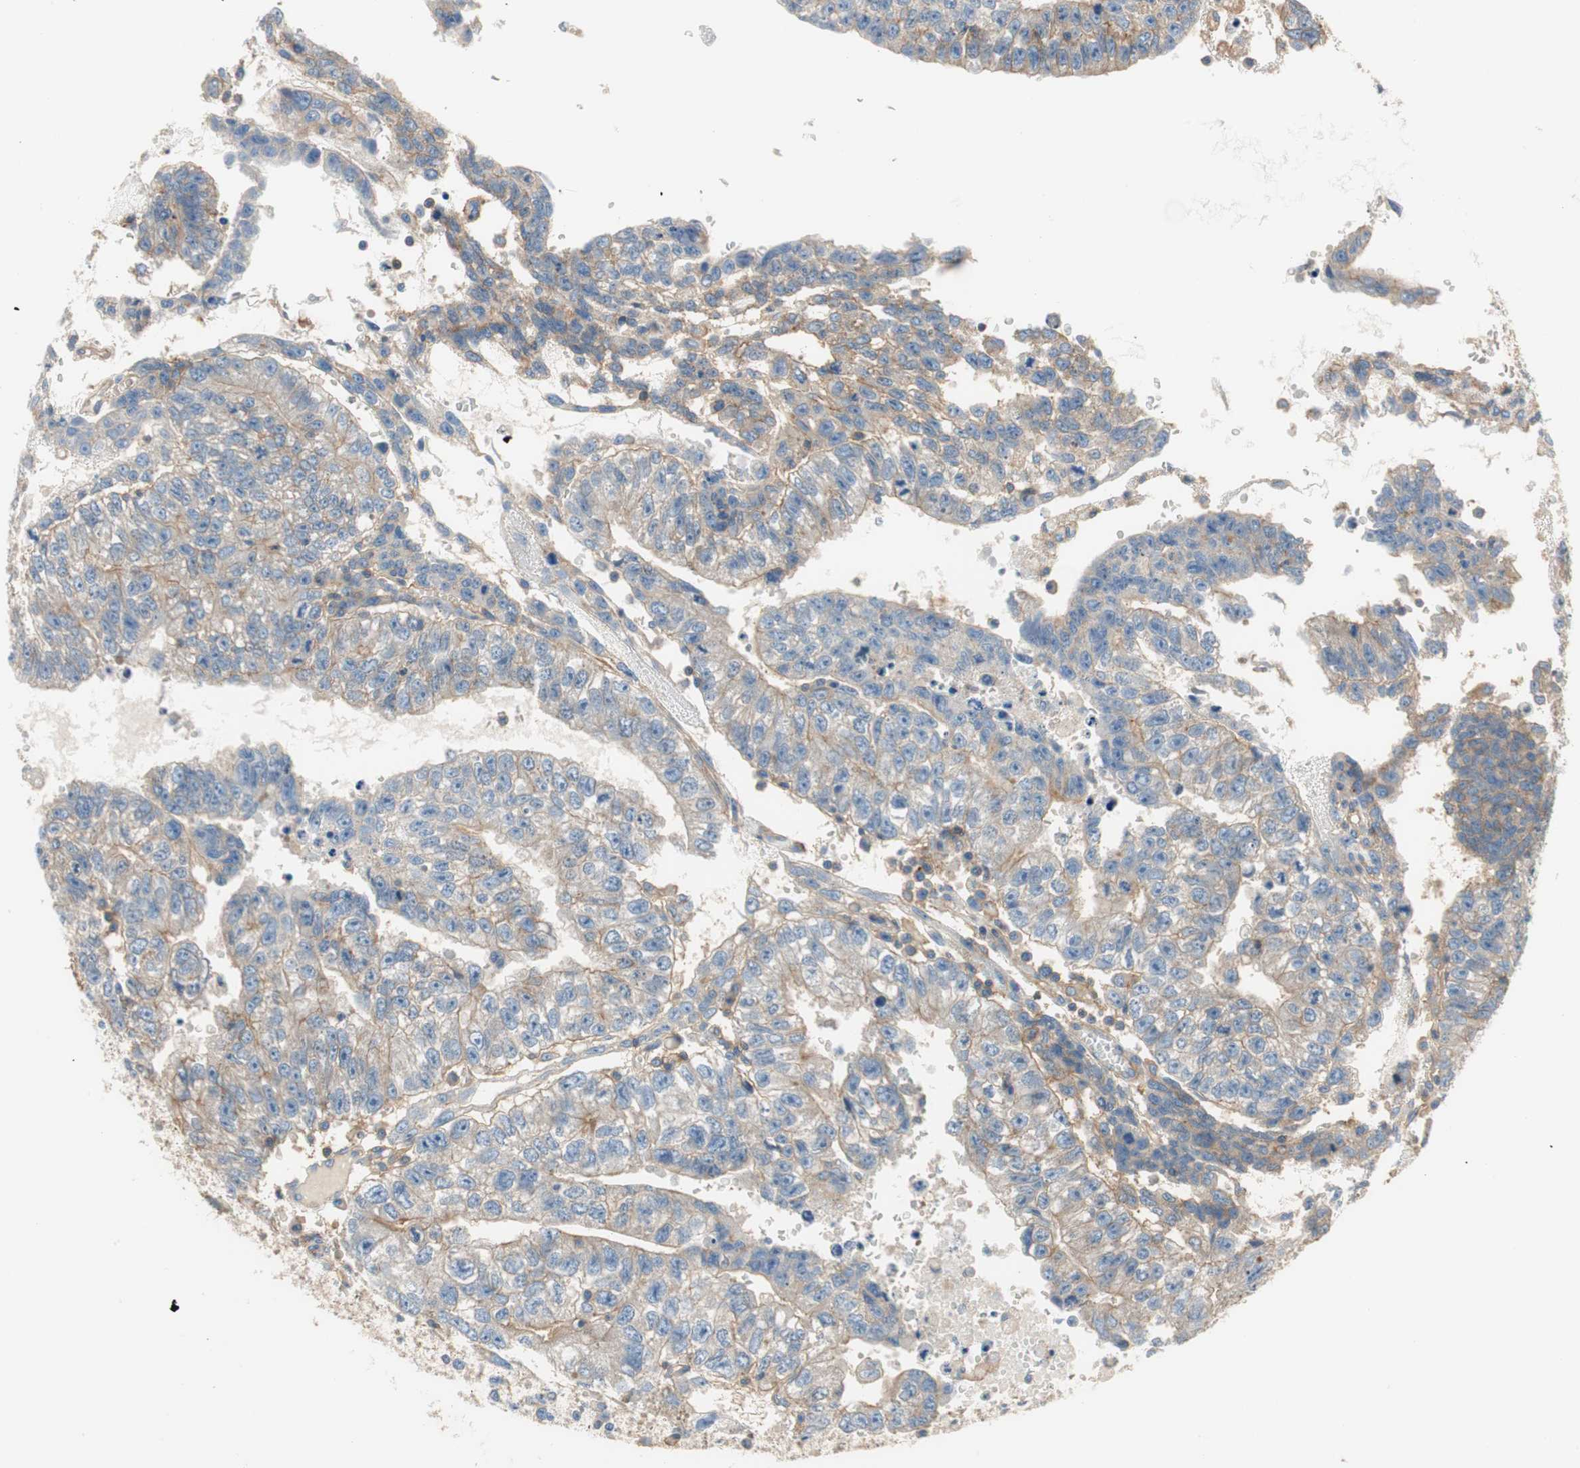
{"staining": {"intensity": "weak", "quantity": ">75%", "location": "cytoplasmic/membranous"}, "tissue": "testis cancer", "cell_type": "Tumor cells", "image_type": "cancer", "snomed": [{"axis": "morphology", "description": "Seminoma, NOS"}, {"axis": "morphology", "description": "Carcinoma, Embryonal, NOS"}, {"axis": "topography", "description": "Testis"}], "caption": "High-magnification brightfield microscopy of seminoma (testis) stained with DAB (3,3'-diaminobenzidine) (brown) and counterstained with hematoxylin (blue). tumor cells exhibit weak cytoplasmic/membranous staining is identified in about>75% of cells.", "gene": "IL1RL1", "patient": {"sex": "male", "age": 52}}